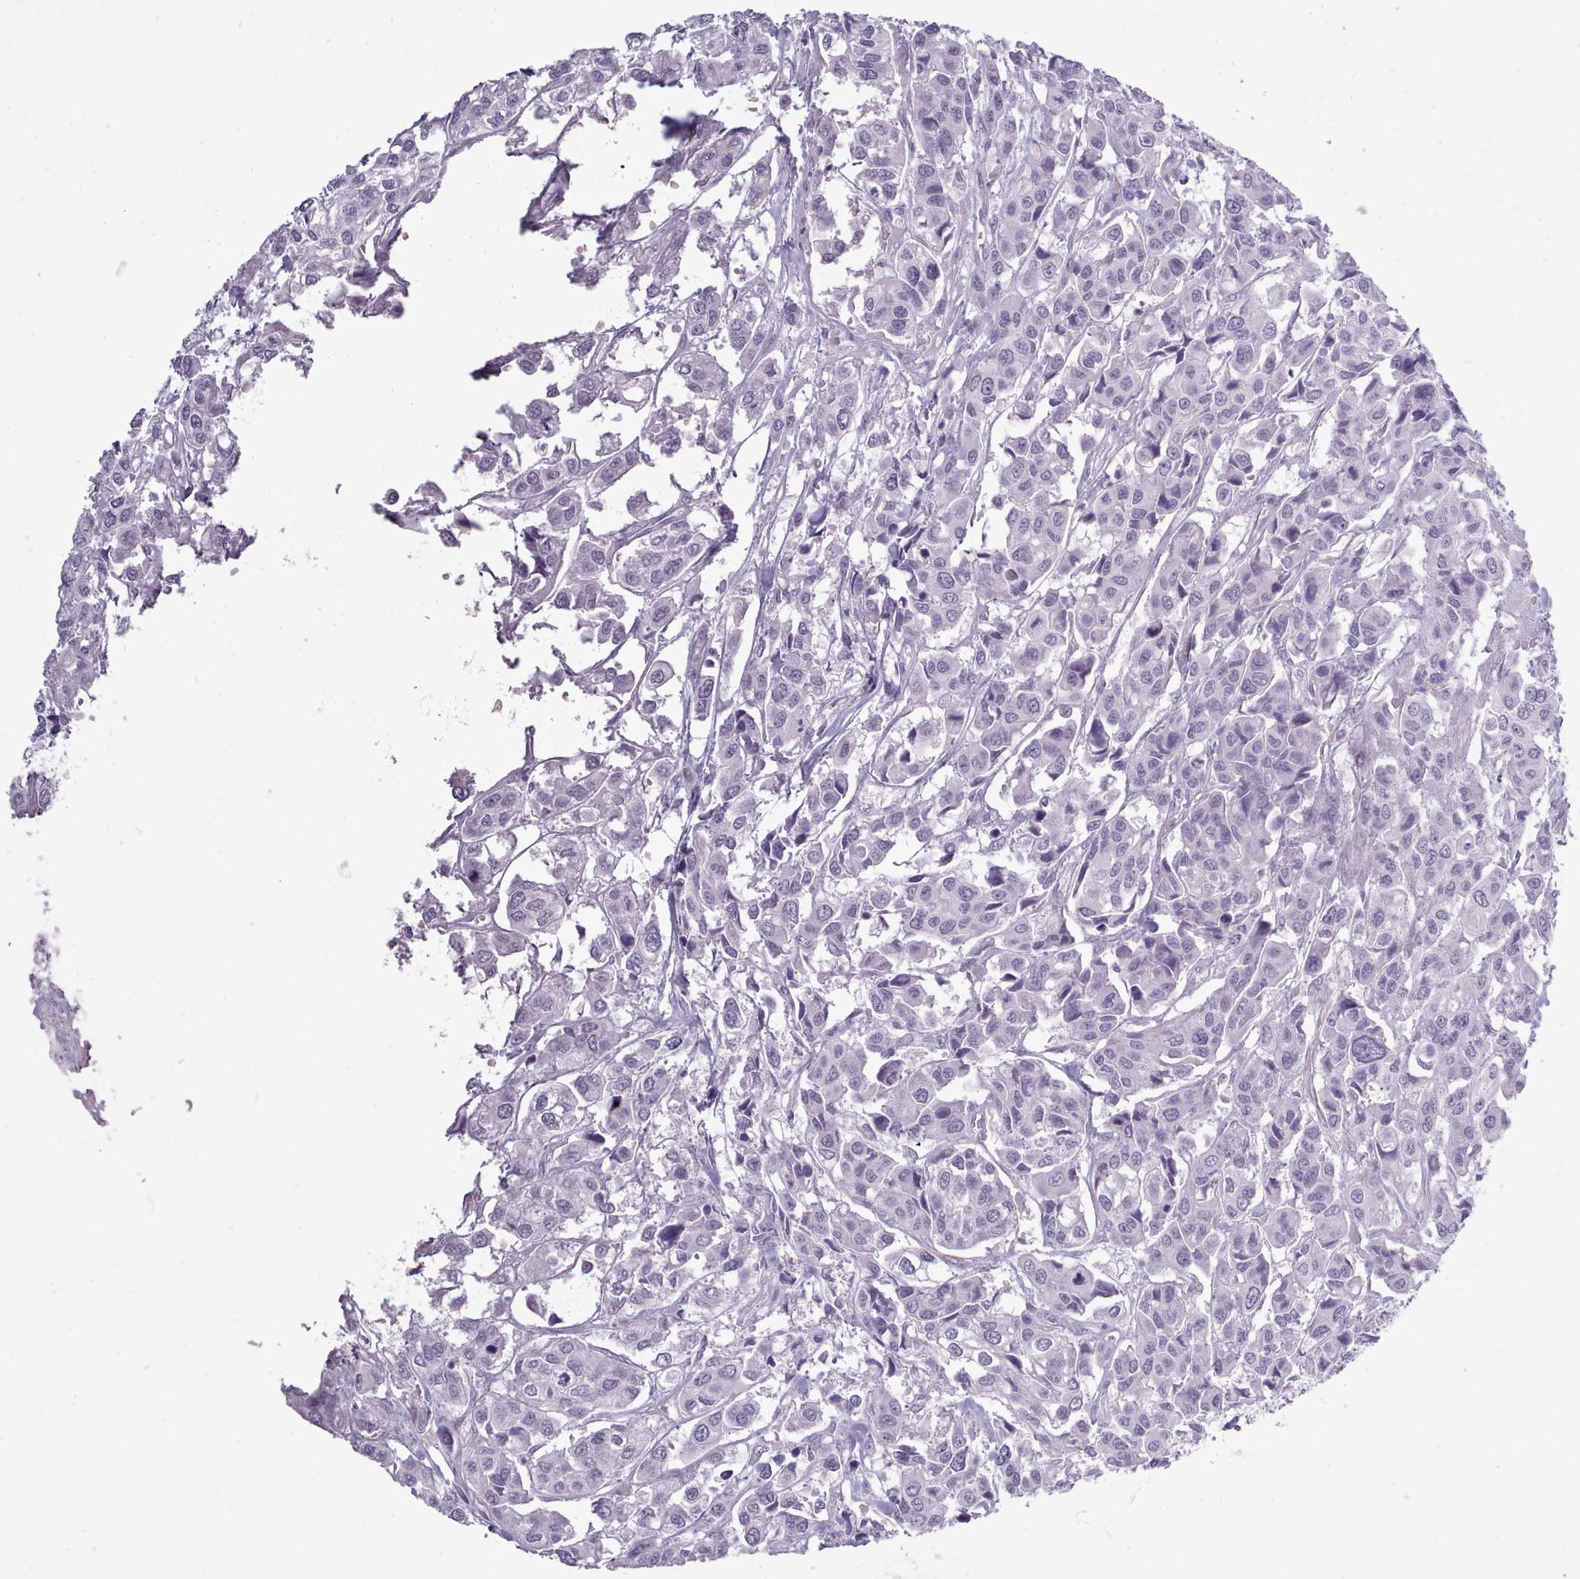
{"staining": {"intensity": "negative", "quantity": "none", "location": "none"}, "tissue": "urothelial cancer", "cell_type": "Tumor cells", "image_type": "cancer", "snomed": [{"axis": "morphology", "description": "Urothelial carcinoma, High grade"}, {"axis": "topography", "description": "Urinary bladder"}], "caption": "Tumor cells show no significant protein staining in high-grade urothelial carcinoma.", "gene": "BDKRB2", "patient": {"sex": "male", "age": 67}}